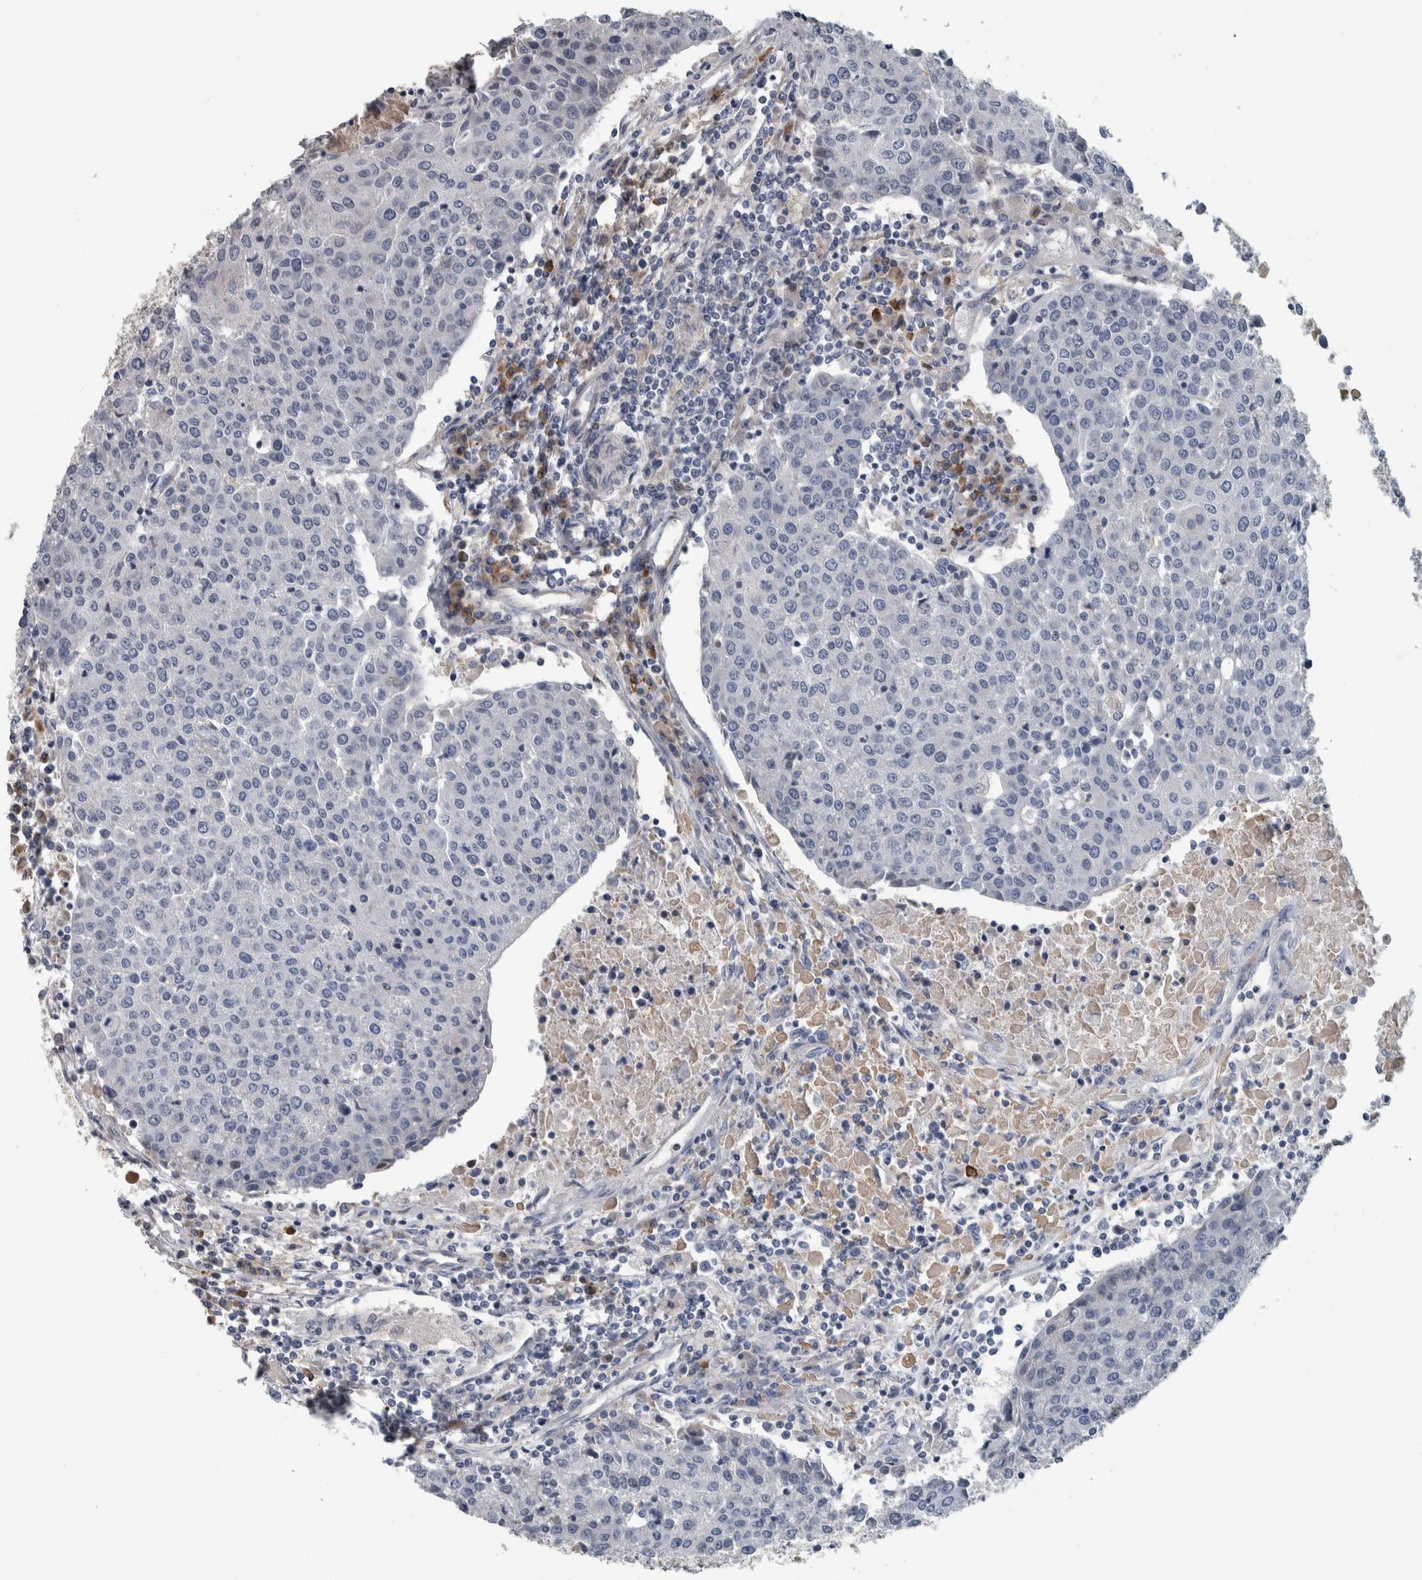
{"staining": {"intensity": "negative", "quantity": "none", "location": "none"}, "tissue": "urothelial cancer", "cell_type": "Tumor cells", "image_type": "cancer", "snomed": [{"axis": "morphology", "description": "Urothelial carcinoma, High grade"}, {"axis": "topography", "description": "Urinary bladder"}], "caption": "Urothelial cancer was stained to show a protein in brown. There is no significant staining in tumor cells.", "gene": "CAVIN4", "patient": {"sex": "female", "age": 85}}